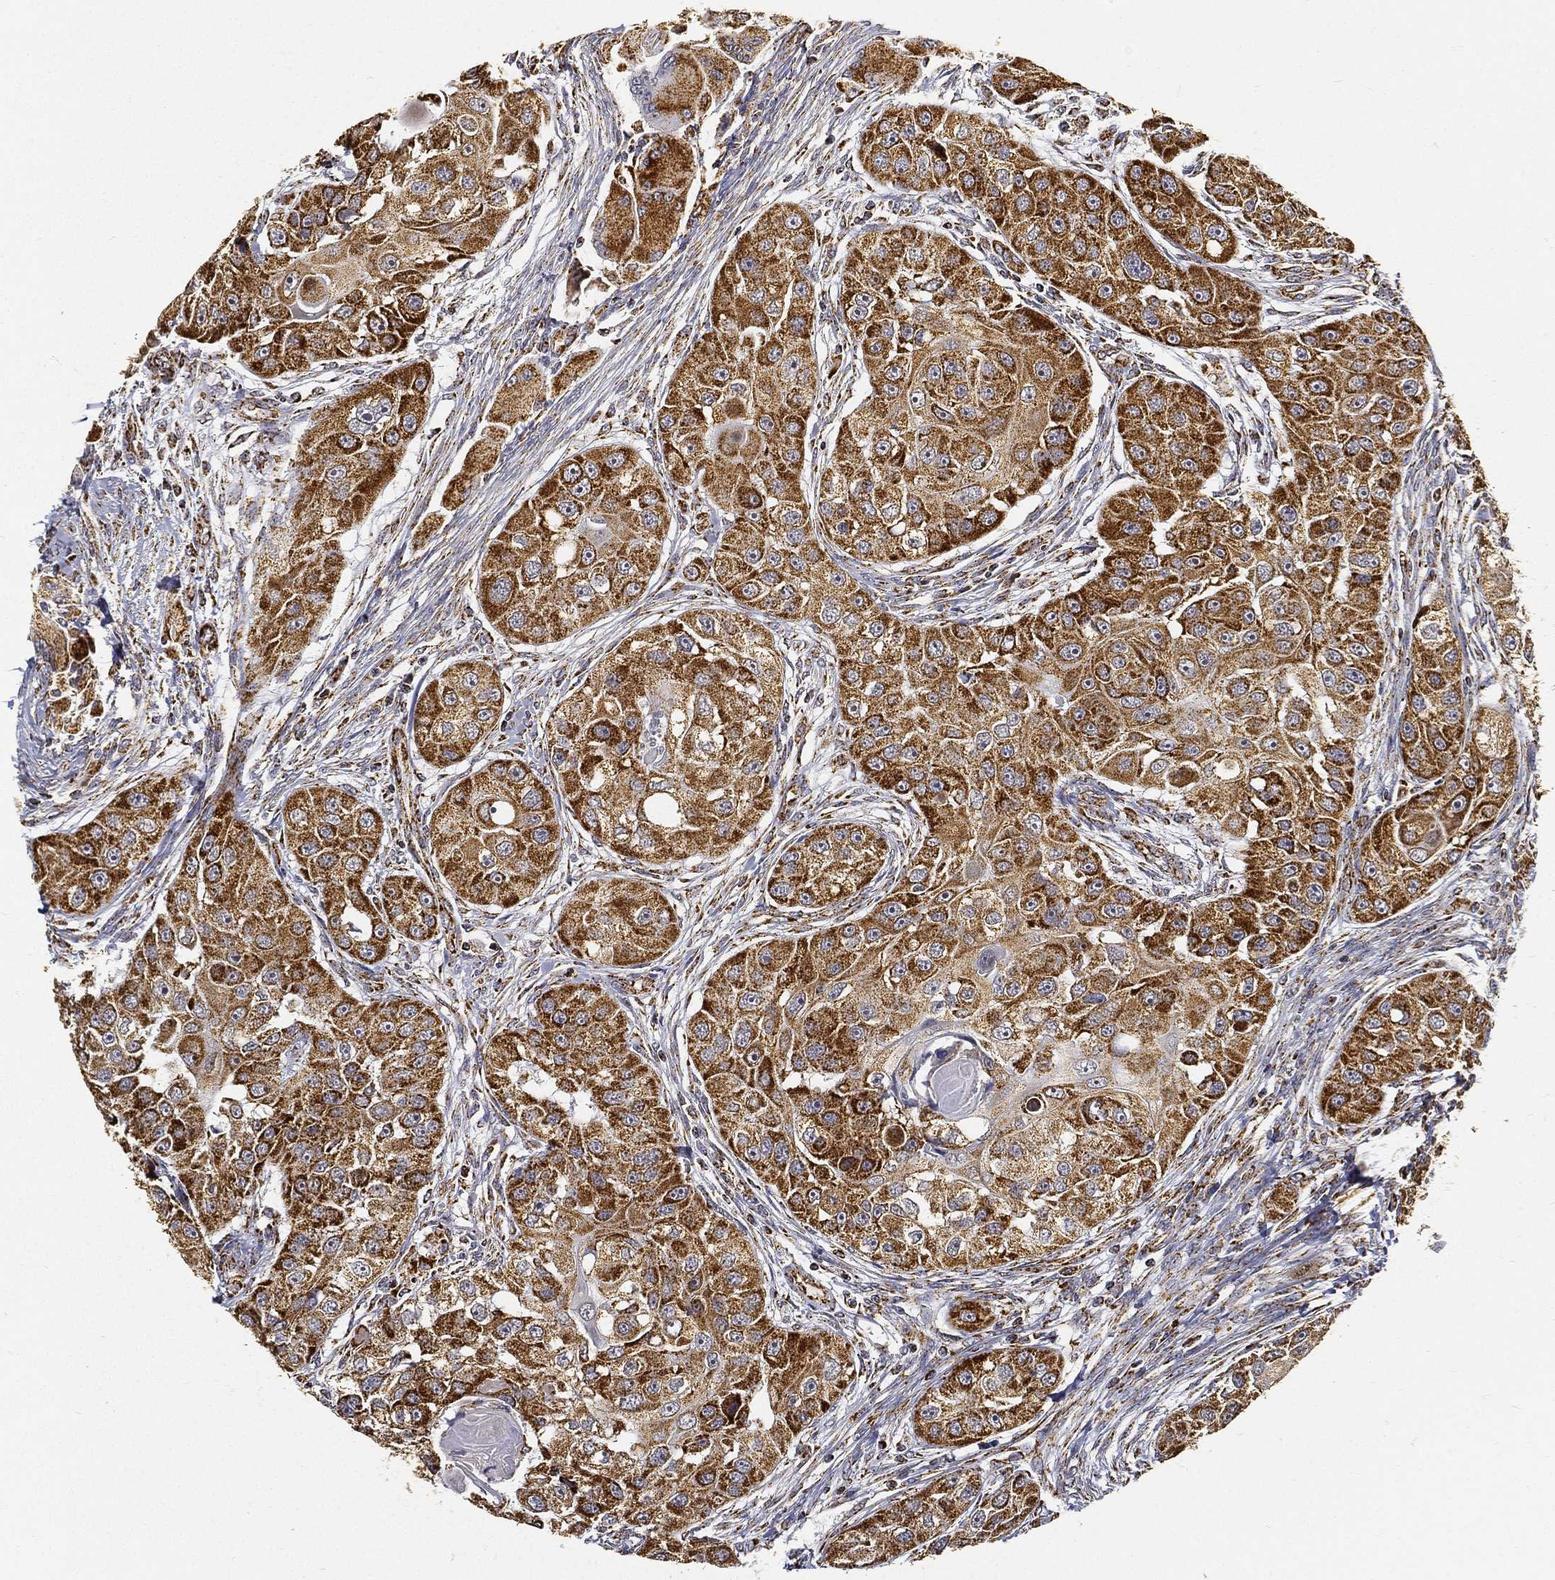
{"staining": {"intensity": "strong", "quantity": ">75%", "location": "cytoplasmic/membranous"}, "tissue": "head and neck cancer", "cell_type": "Tumor cells", "image_type": "cancer", "snomed": [{"axis": "morphology", "description": "Squamous cell carcinoma, NOS"}, {"axis": "topography", "description": "Head-Neck"}], "caption": "A brown stain labels strong cytoplasmic/membranous staining of a protein in squamous cell carcinoma (head and neck) tumor cells.", "gene": "NDUFAB1", "patient": {"sex": "male", "age": 51}}